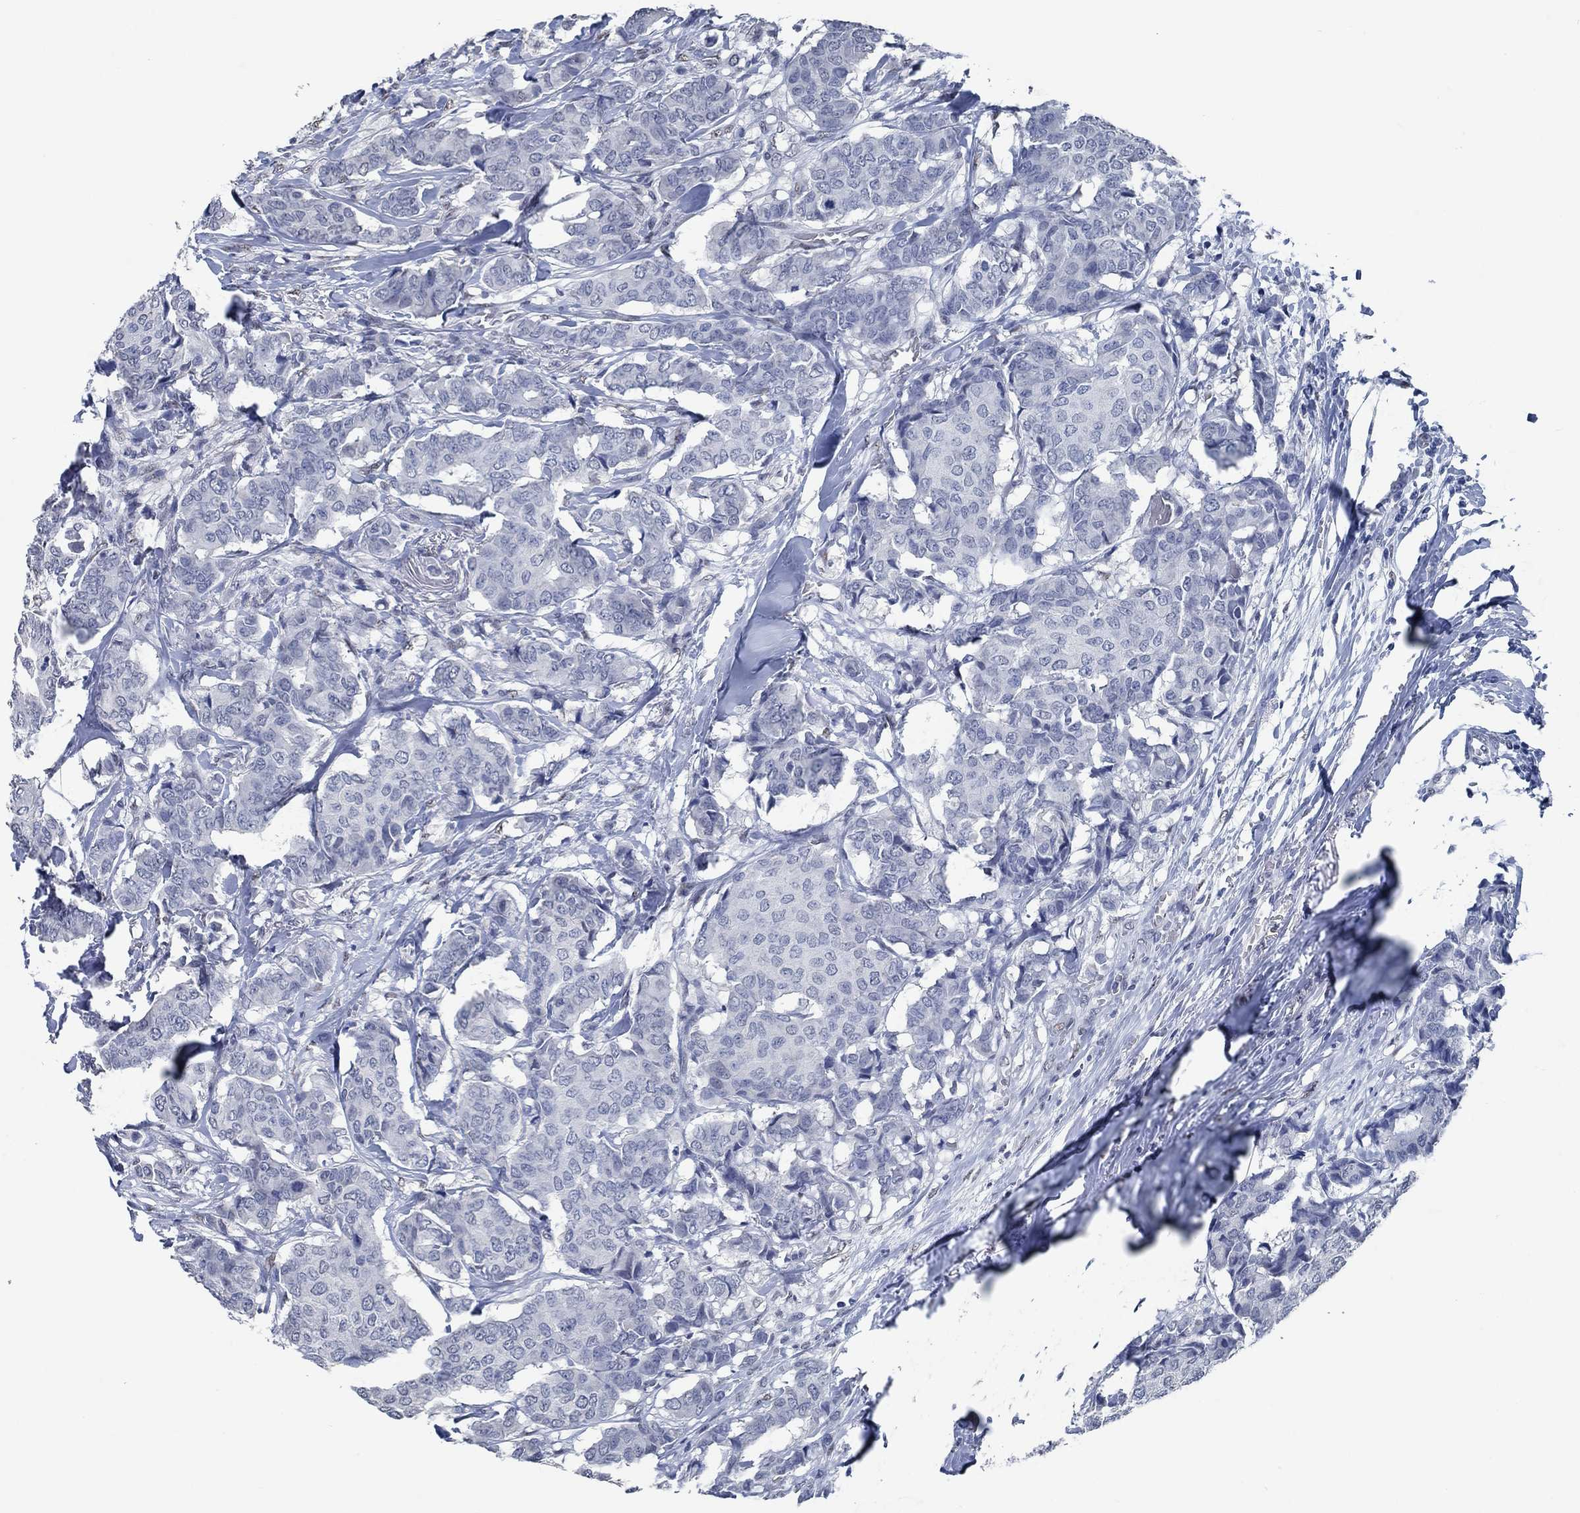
{"staining": {"intensity": "negative", "quantity": "none", "location": "none"}, "tissue": "breast cancer", "cell_type": "Tumor cells", "image_type": "cancer", "snomed": [{"axis": "morphology", "description": "Duct carcinoma"}, {"axis": "topography", "description": "Breast"}], "caption": "Human breast intraductal carcinoma stained for a protein using IHC demonstrates no staining in tumor cells.", "gene": "OBSCN", "patient": {"sex": "female", "age": 75}}